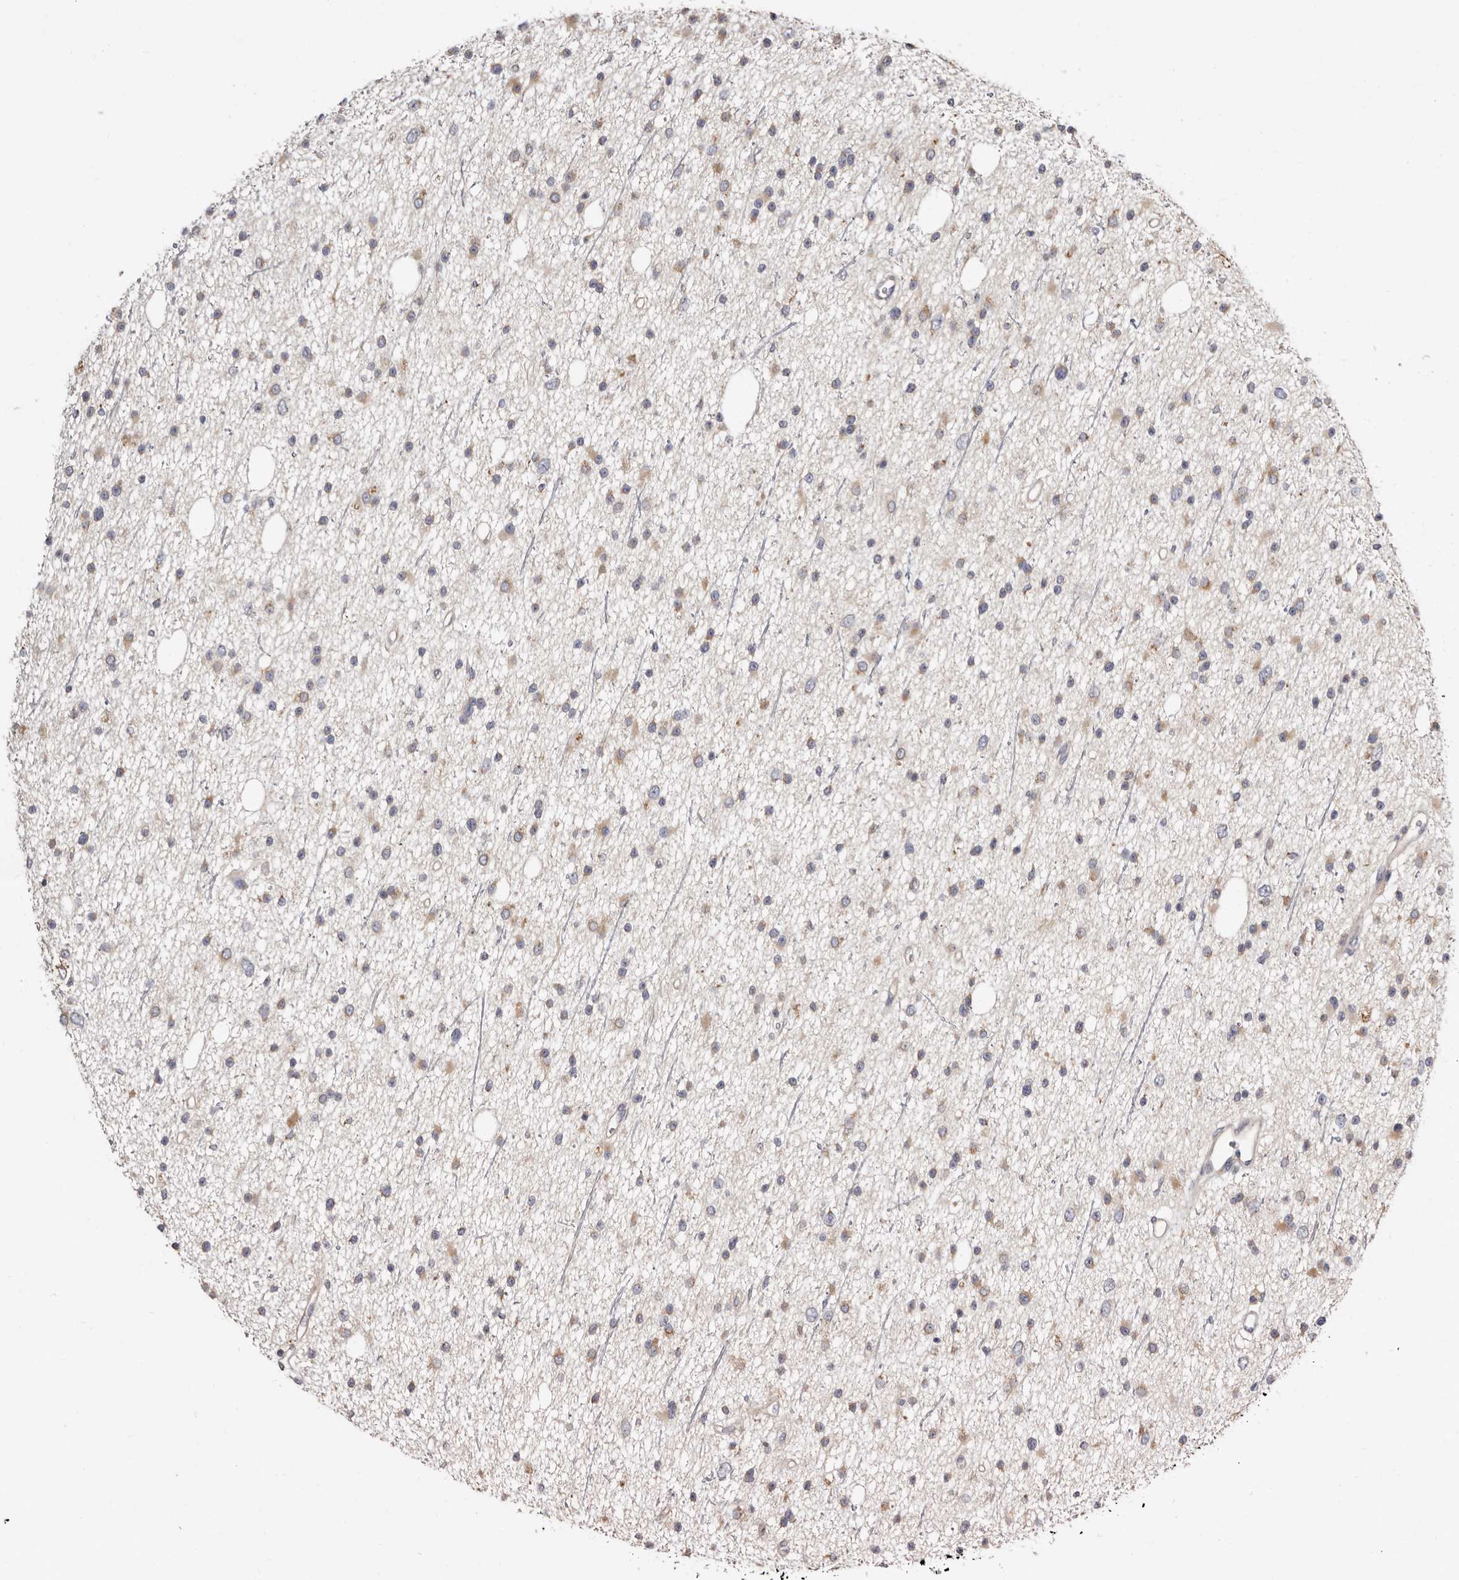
{"staining": {"intensity": "weak", "quantity": "<25%", "location": "cytoplasmic/membranous"}, "tissue": "glioma", "cell_type": "Tumor cells", "image_type": "cancer", "snomed": [{"axis": "morphology", "description": "Glioma, malignant, Low grade"}, {"axis": "topography", "description": "Cerebral cortex"}], "caption": "Tumor cells are negative for protein expression in human low-grade glioma (malignant).", "gene": "ASIC5", "patient": {"sex": "female", "age": 39}}